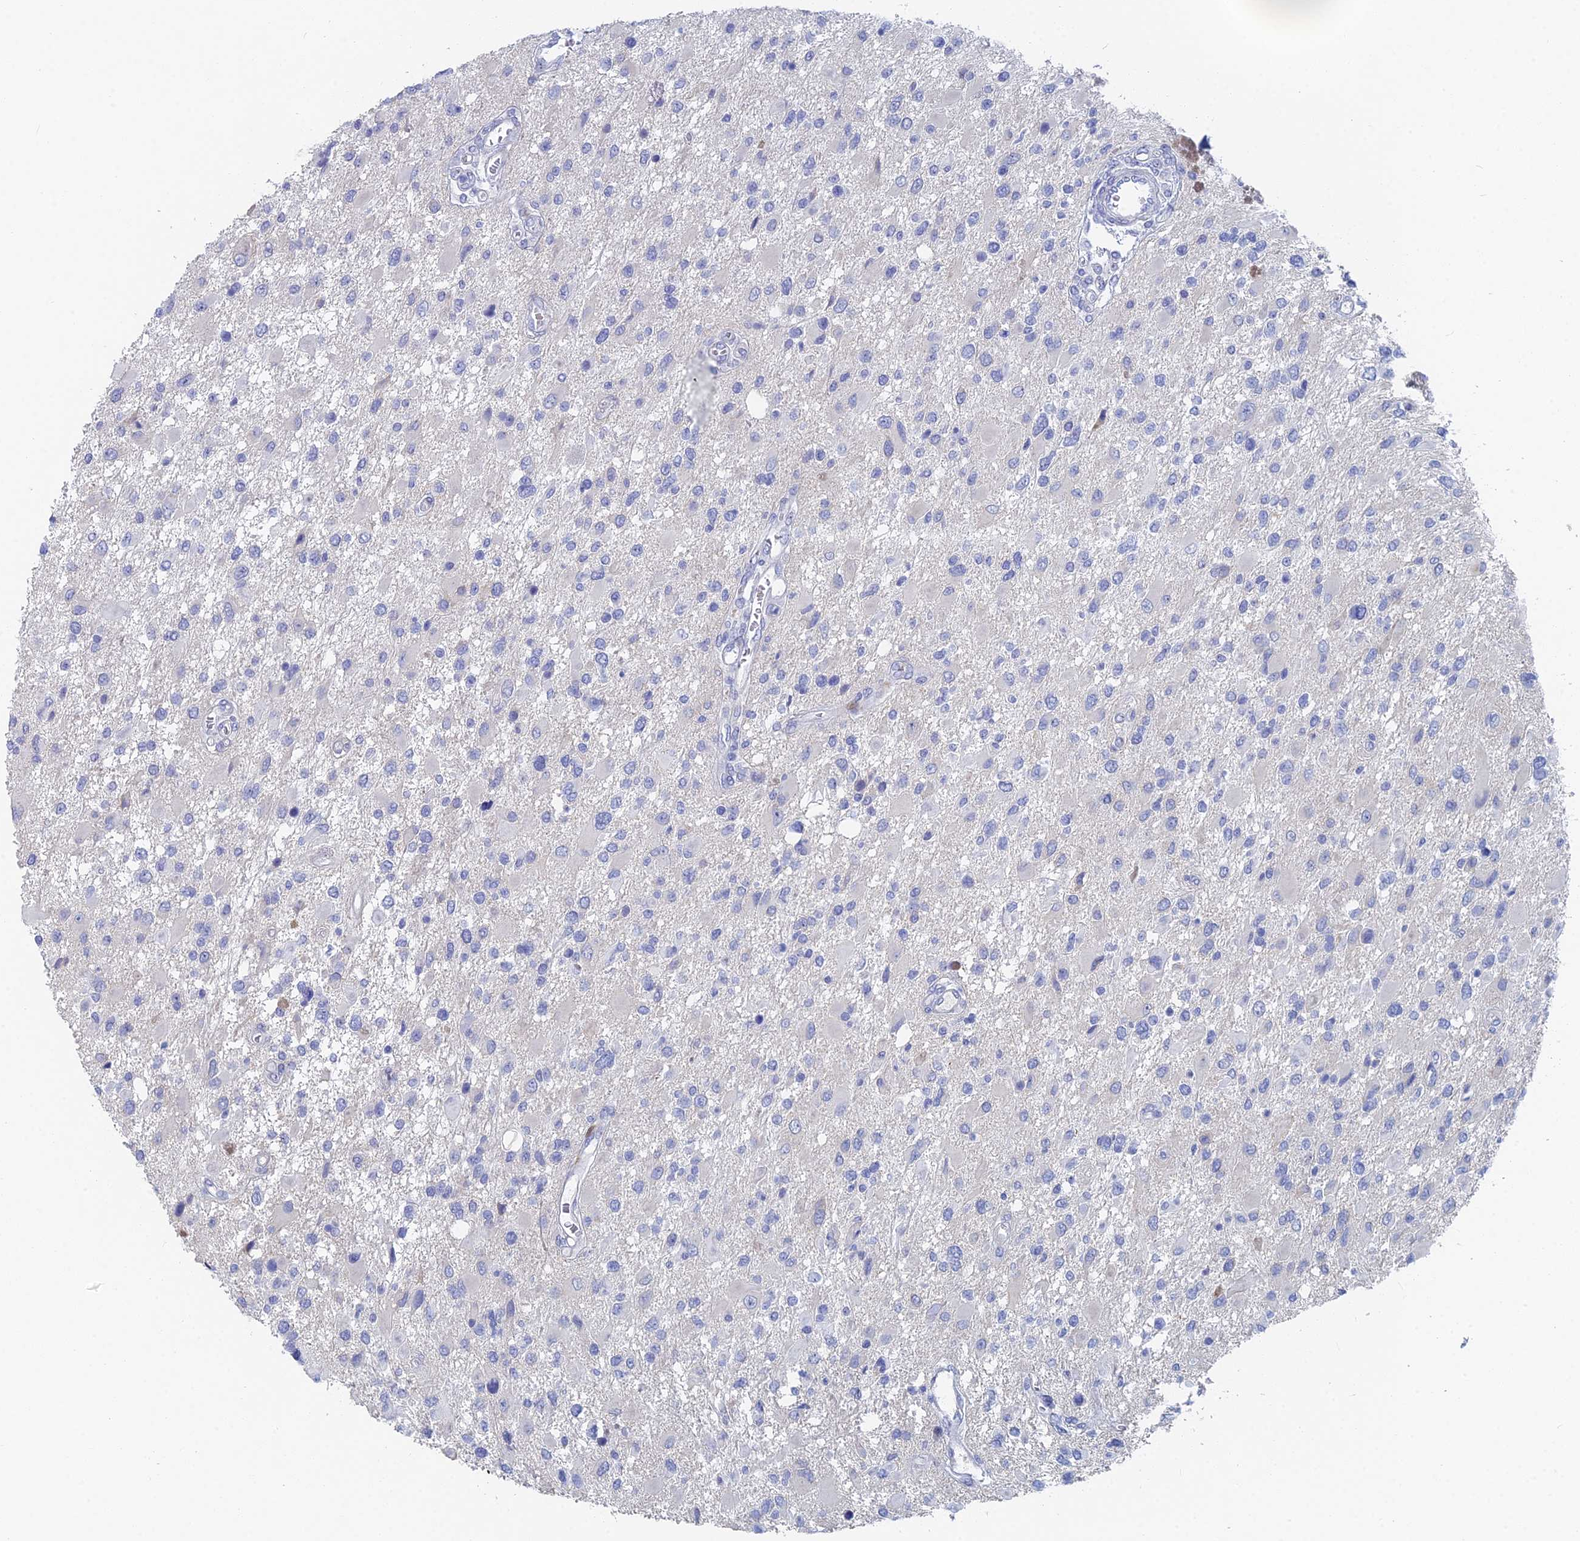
{"staining": {"intensity": "negative", "quantity": "none", "location": "none"}, "tissue": "glioma", "cell_type": "Tumor cells", "image_type": "cancer", "snomed": [{"axis": "morphology", "description": "Glioma, malignant, High grade"}, {"axis": "topography", "description": "Brain"}], "caption": "Tumor cells show no significant staining in glioma. (Immunohistochemistry, brightfield microscopy, high magnification).", "gene": "DRGX", "patient": {"sex": "male", "age": 53}}